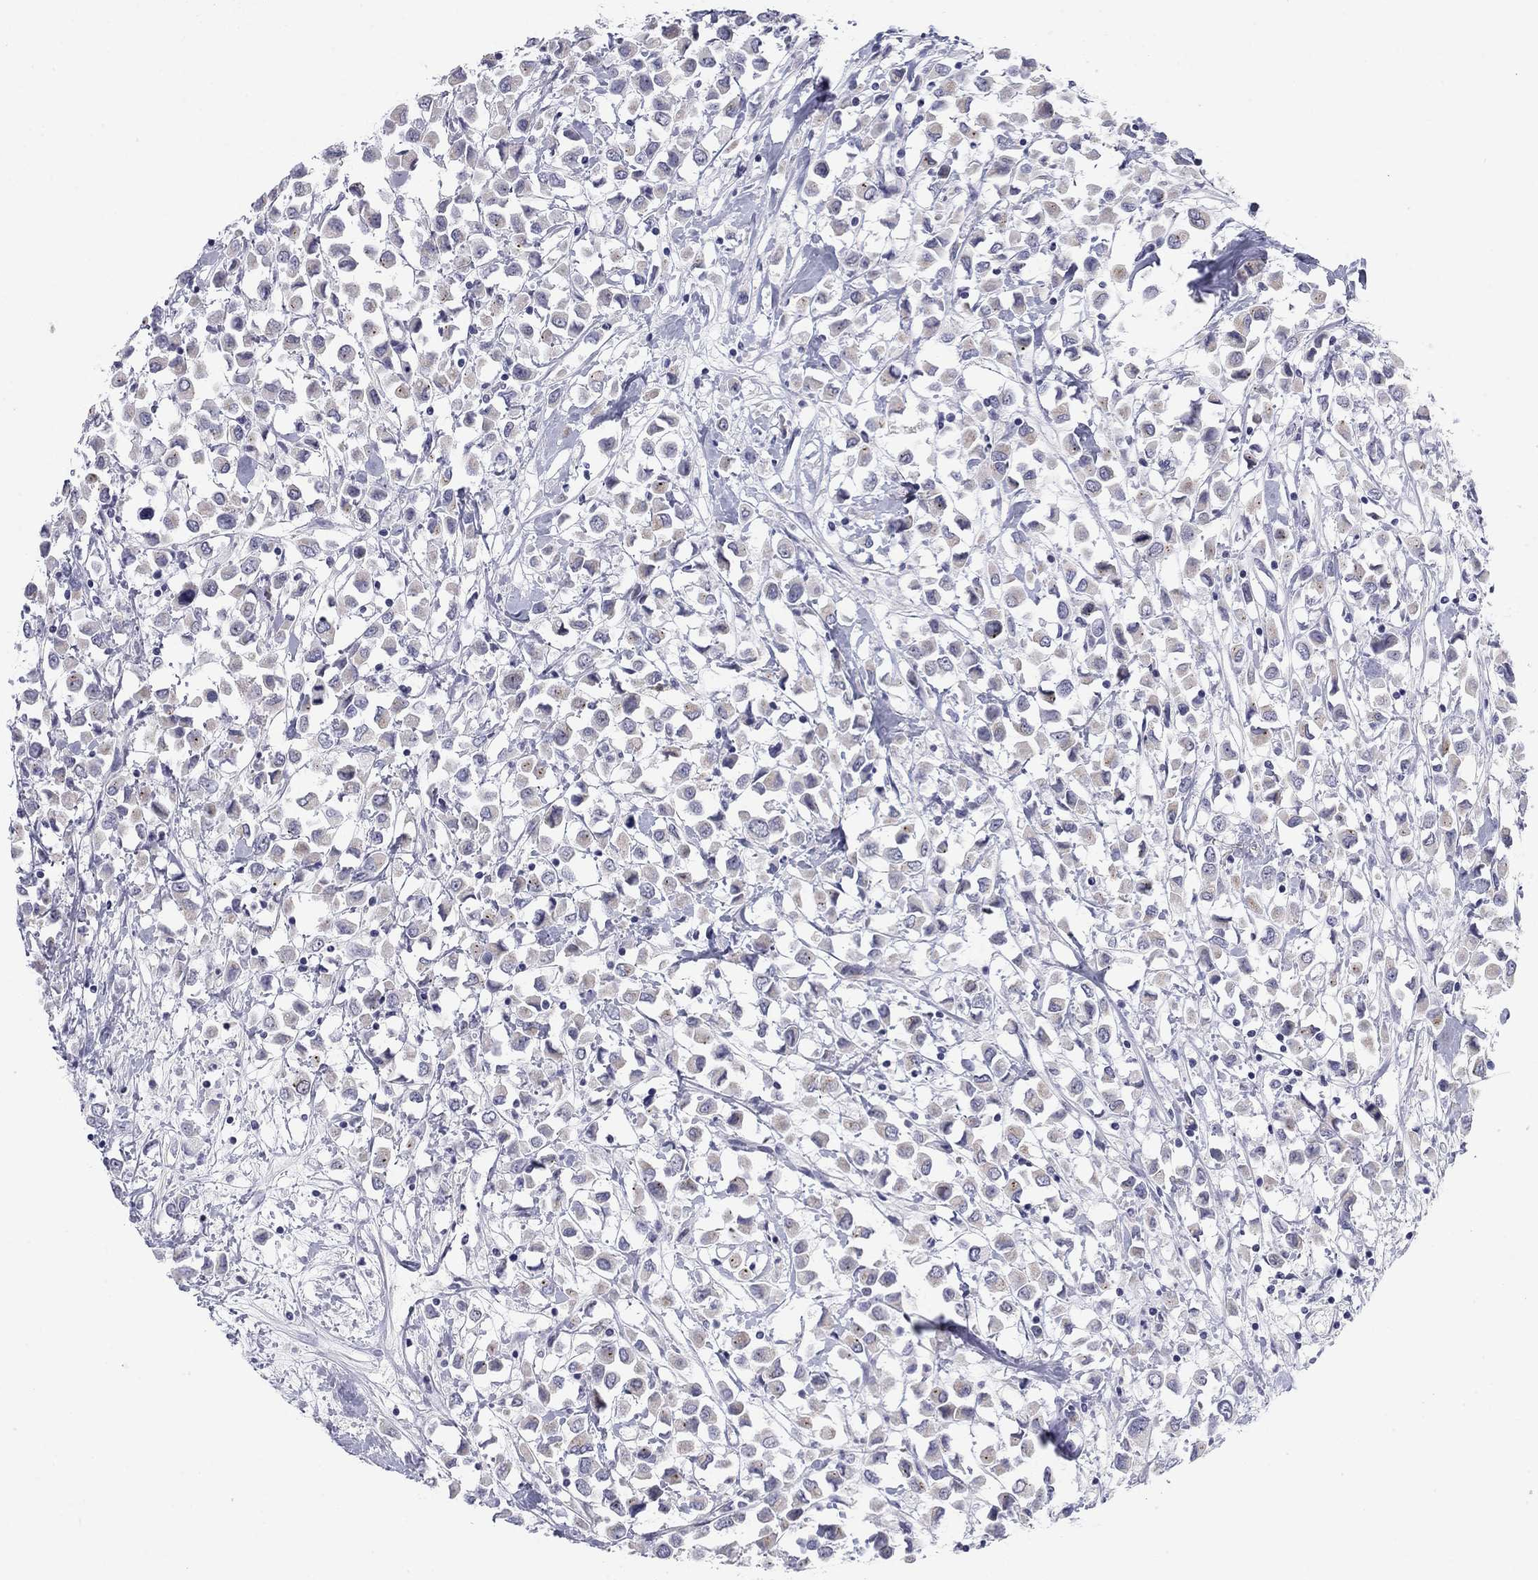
{"staining": {"intensity": "negative", "quantity": "none", "location": "none"}, "tissue": "breast cancer", "cell_type": "Tumor cells", "image_type": "cancer", "snomed": [{"axis": "morphology", "description": "Duct carcinoma"}, {"axis": "topography", "description": "Breast"}], "caption": "The micrograph displays no staining of tumor cells in invasive ductal carcinoma (breast).", "gene": "PRPH", "patient": {"sex": "female", "age": 61}}